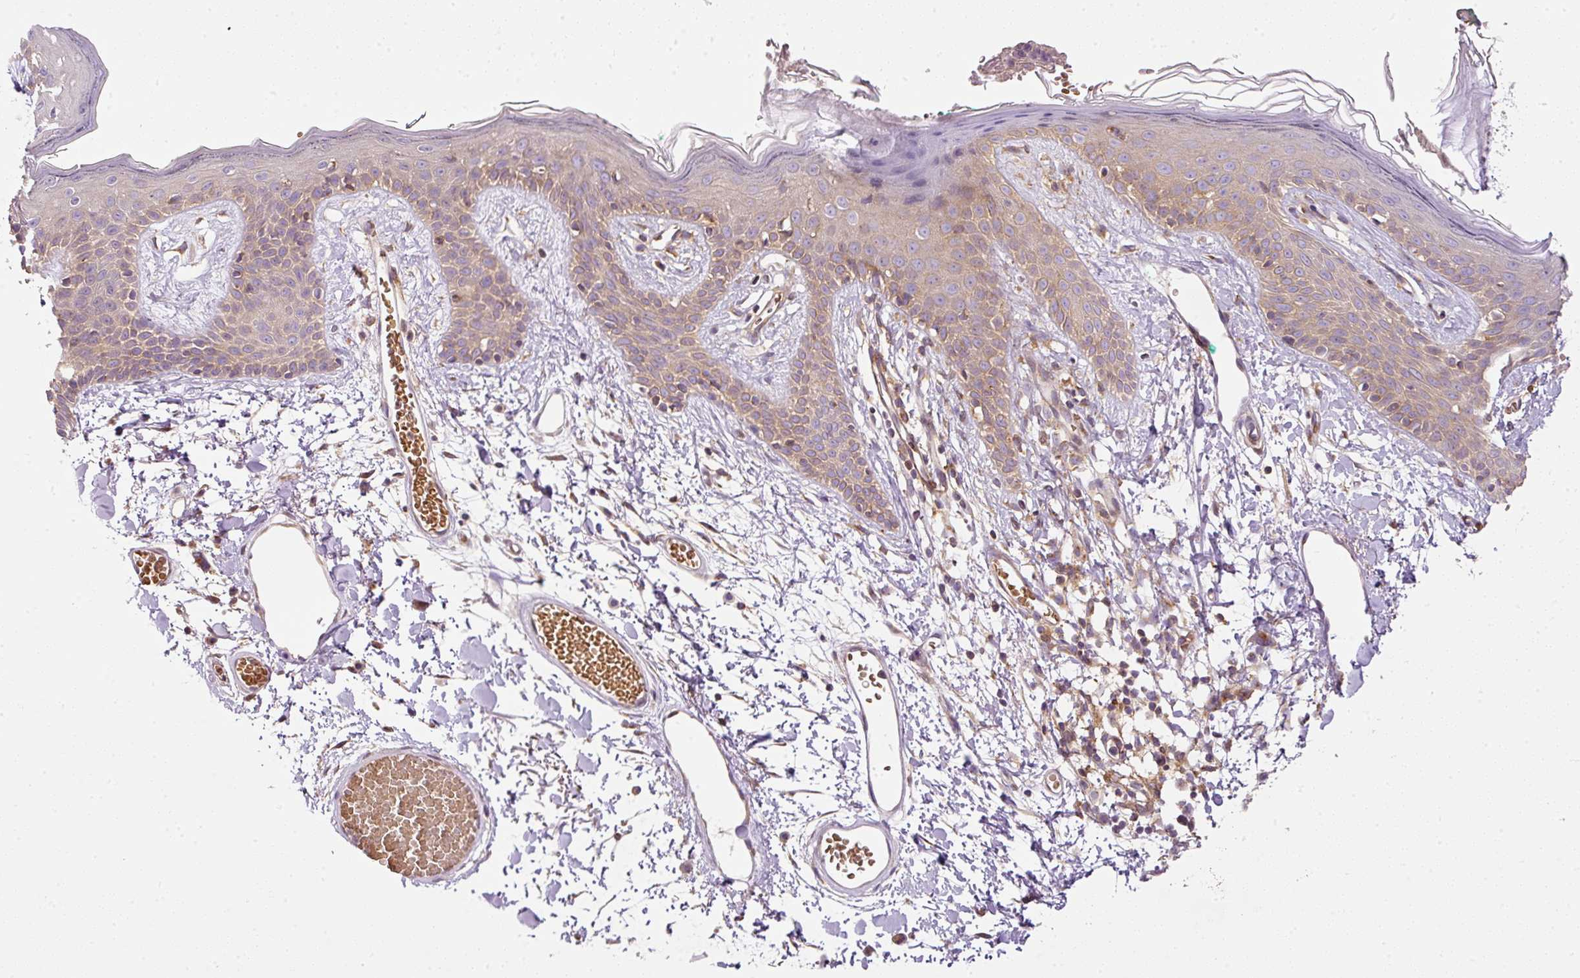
{"staining": {"intensity": "moderate", "quantity": "<25%", "location": "cytoplasmic/membranous"}, "tissue": "skin", "cell_type": "Fibroblasts", "image_type": "normal", "snomed": [{"axis": "morphology", "description": "Normal tissue, NOS"}, {"axis": "topography", "description": "Skin"}], "caption": "A histopathology image of skin stained for a protein exhibits moderate cytoplasmic/membranous brown staining in fibroblasts.", "gene": "TBC1D2B", "patient": {"sex": "male", "age": 79}}